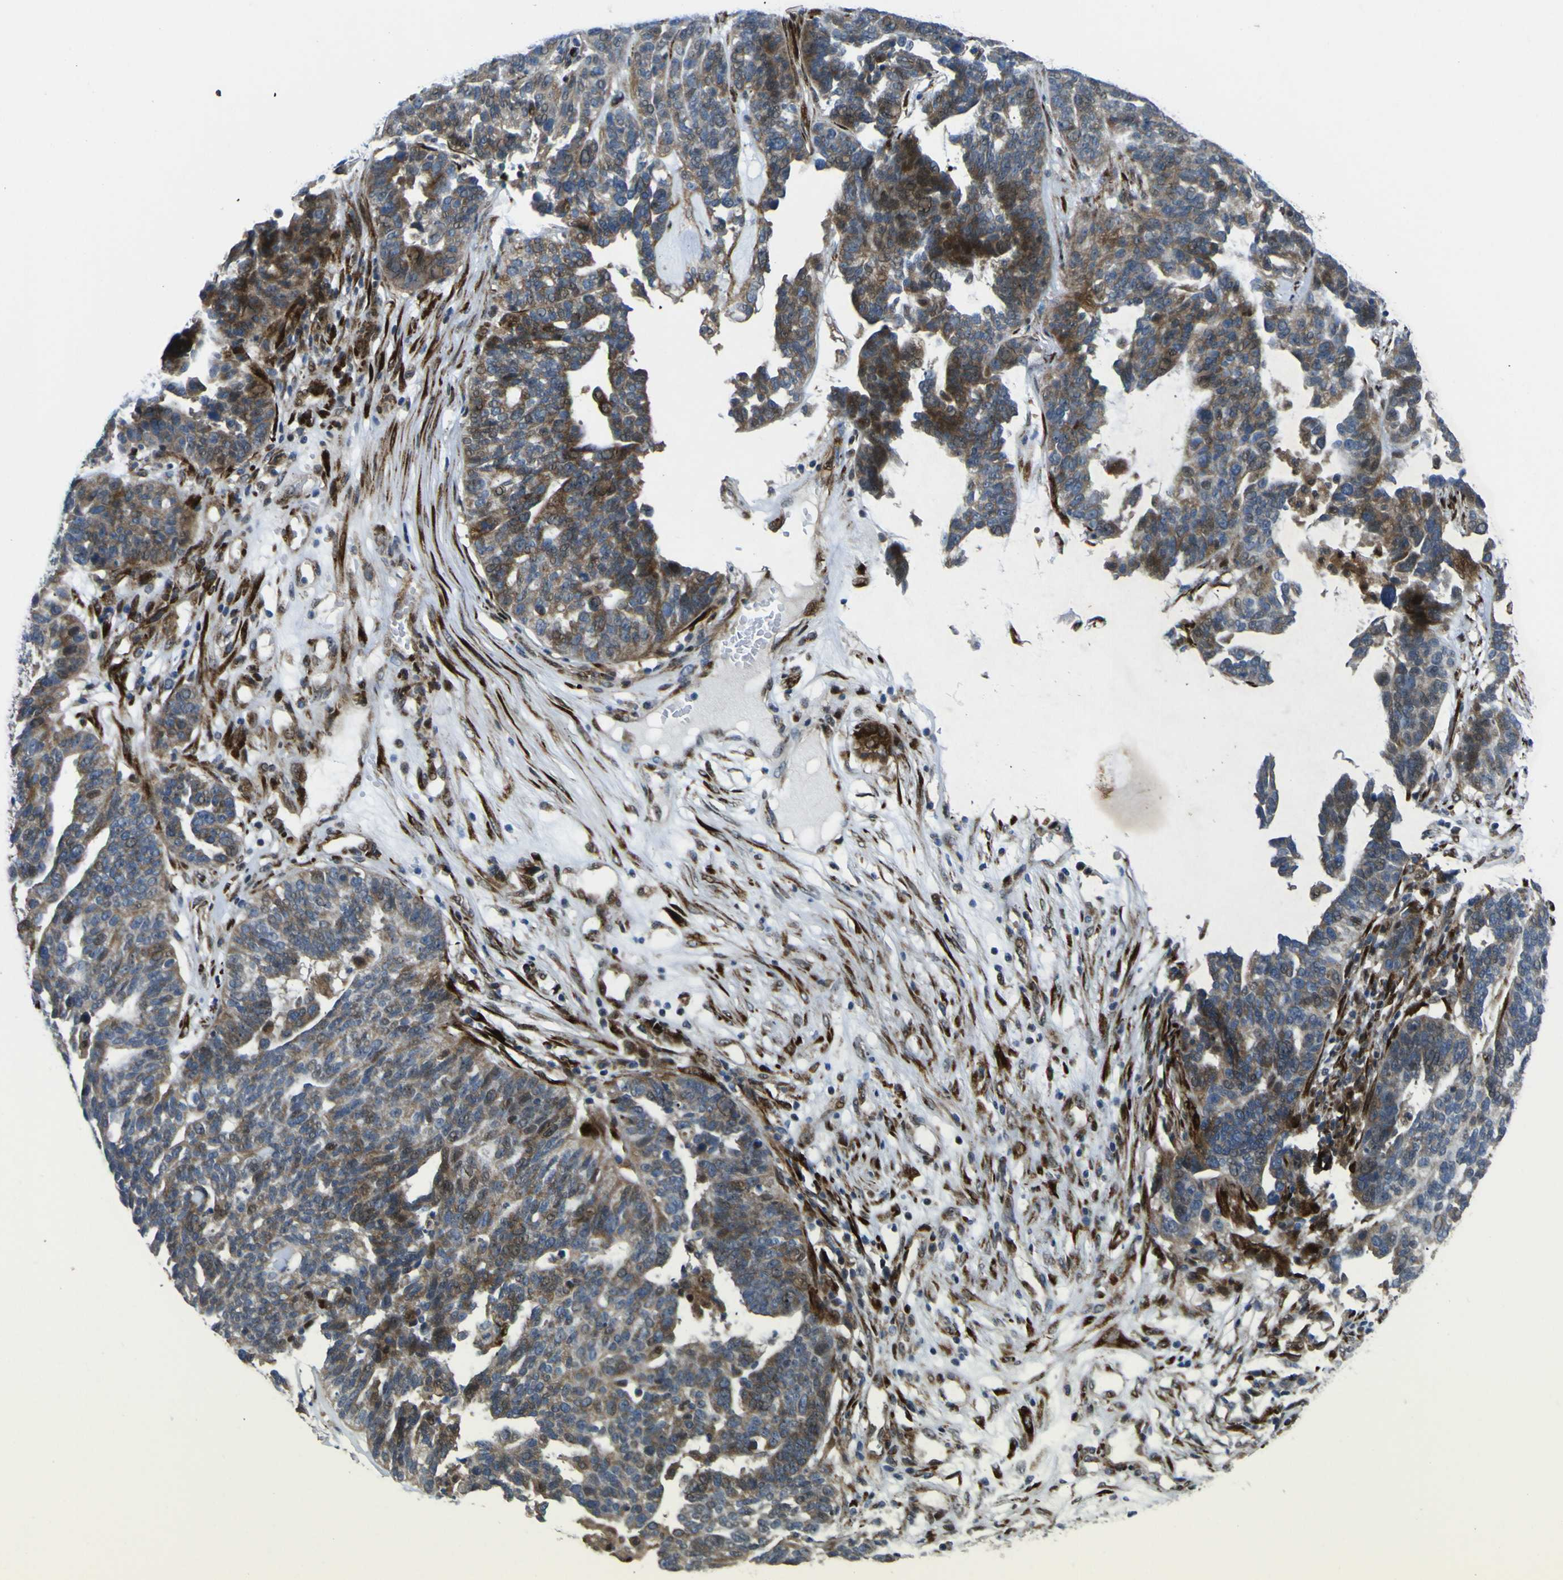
{"staining": {"intensity": "strong", "quantity": "<25%", "location": "cytoplasmic/membranous"}, "tissue": "ovarian cancer", "cell_type": "Tumor cells", "image_type": "cancer", "snomed": [{"axis": "morphology", "description": "Cystadenocarcinoma, serous, NOS"}, {"axis": "topography", "description": "Ovary"}], "caption": "IHC of human ovarian cancer (serous cystadenocarcinoma) shows medium levels of strong cytoplasmic/membranous expression in approximately <25% of tumor cells. Using DAB (brown) and hematoxylin (blue) stains, captured at high magnification using brightfield microscopy.", "gene": "LBHD1", "patient": {"sex": "female", "age": 59}}